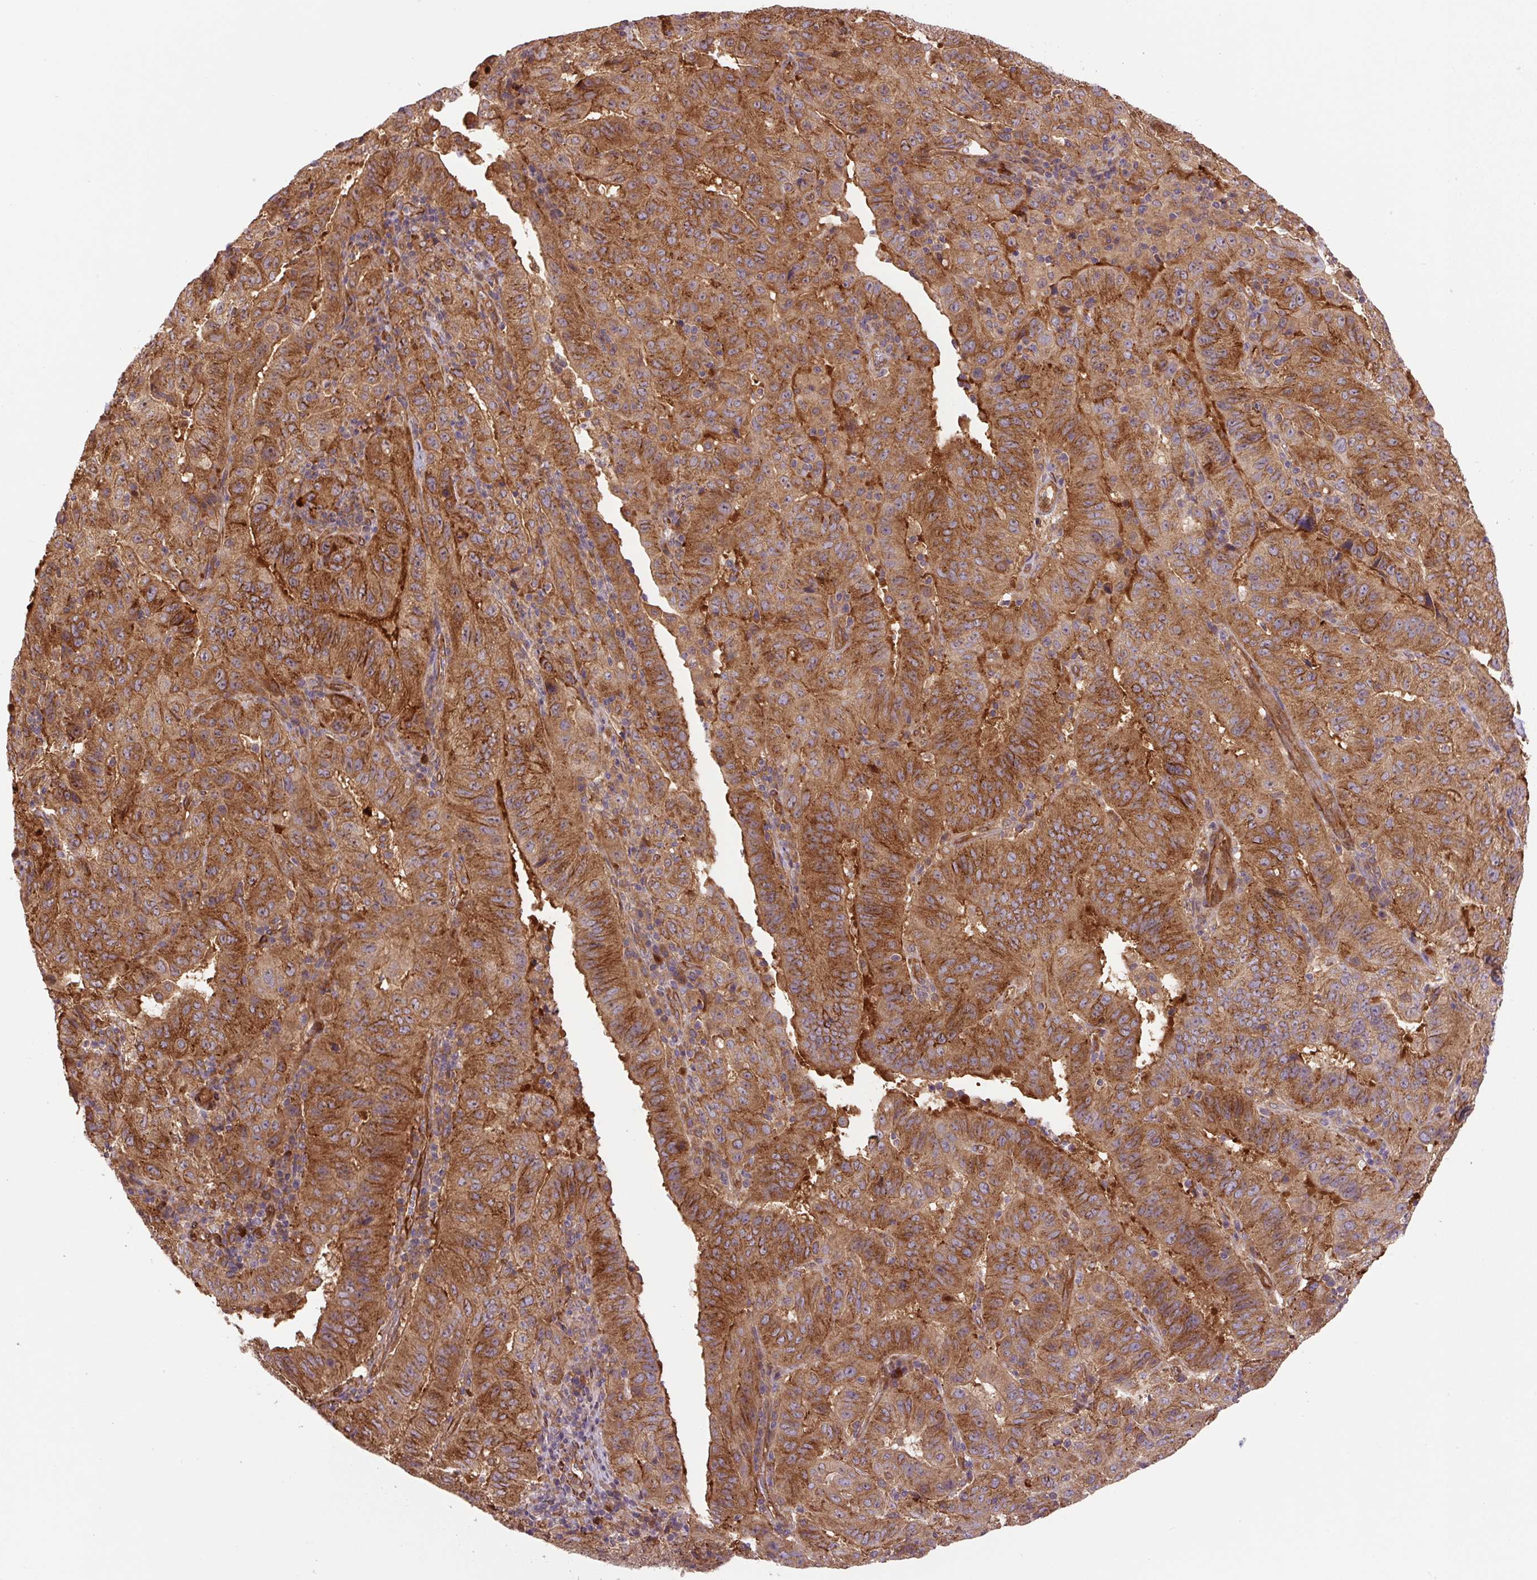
{"staining": {"intensity": "moderate", "quantity": ">75%", "location": "cytoplasmic/membranous"}, "tissue": "pancreatic cancer", "cell_type": "Tumor cells", "image_type": "cancer", "snomed": [{"axis": "morphology", "description": "Adenocarcinoma, NOS"}, {"axis": "topography", "description": "Pancreas"}], "caption": "Pancreatic cancer stained with a protein marker exhibits moderate staining in tumor cells.", "gene": "SEPTIN10", "patient": {"sex": "male", "age": 63}}